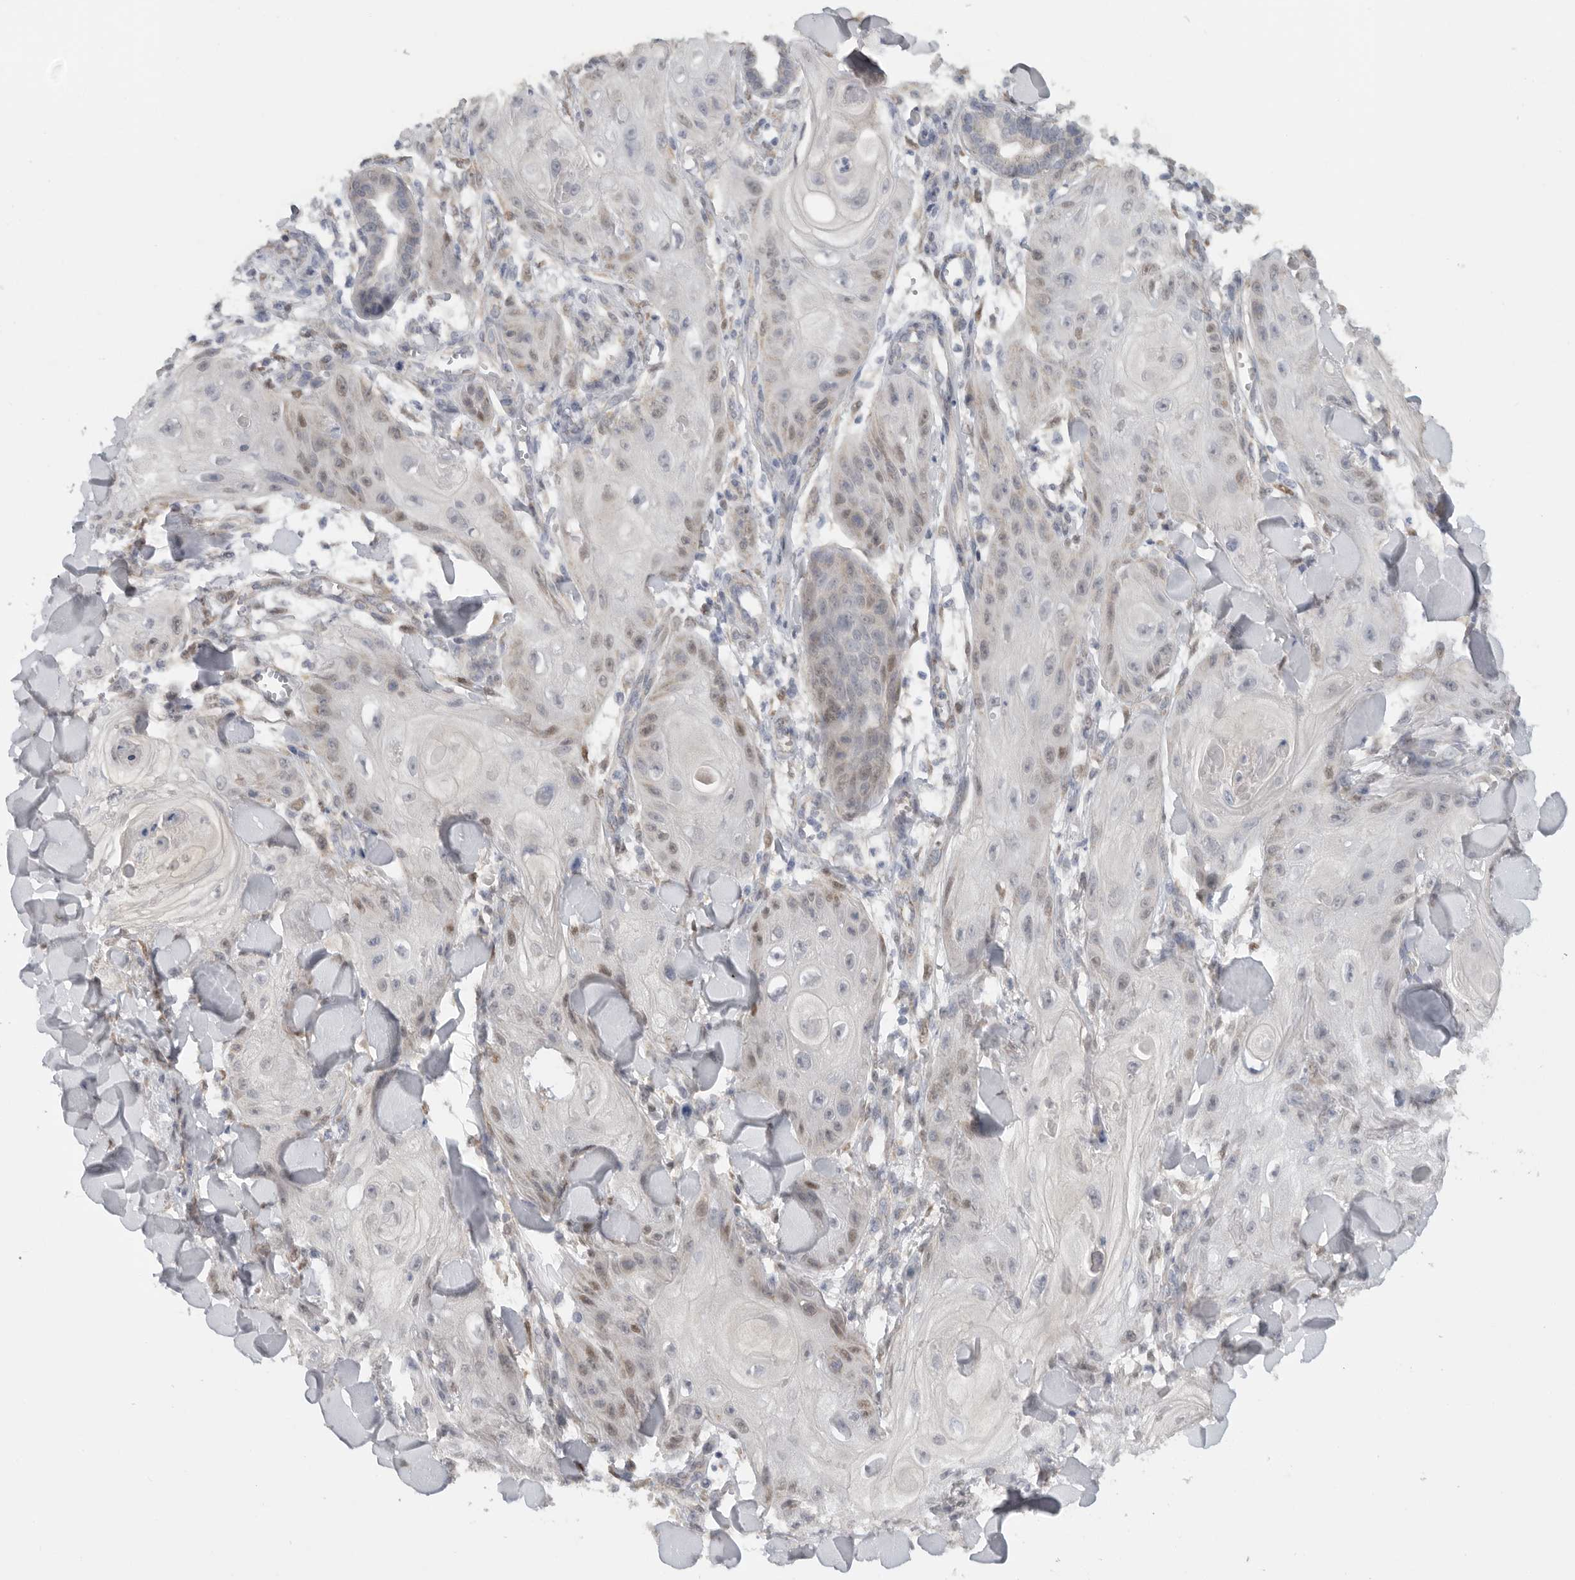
{"staining": {"intensity": "weak", "quantity": "25%-75%", "location": "nuclear"}, "tissue": "skin cancer", "cell_type": "Tumor cells", "image_type": "cancer", "snomed": [{"axis": "morphology", "description": "Squamous cell carcinoma, NOS"}, {"axis": "topography", "description": "Skin"}], "caption": "The image reveals immunohistochemical staining of squamous cell carcinoma (skin). There is weak nuclear expression is present in approximately 25%-75% of tumor cells. Using DAB (3,3'-diaminobenzidine) (brown) and hematoxylin (blue) stains, captured at high magnification using brightfield microscopy.", "gene": "DYRK2", "patient": {"sex": "male", "age": 74}}